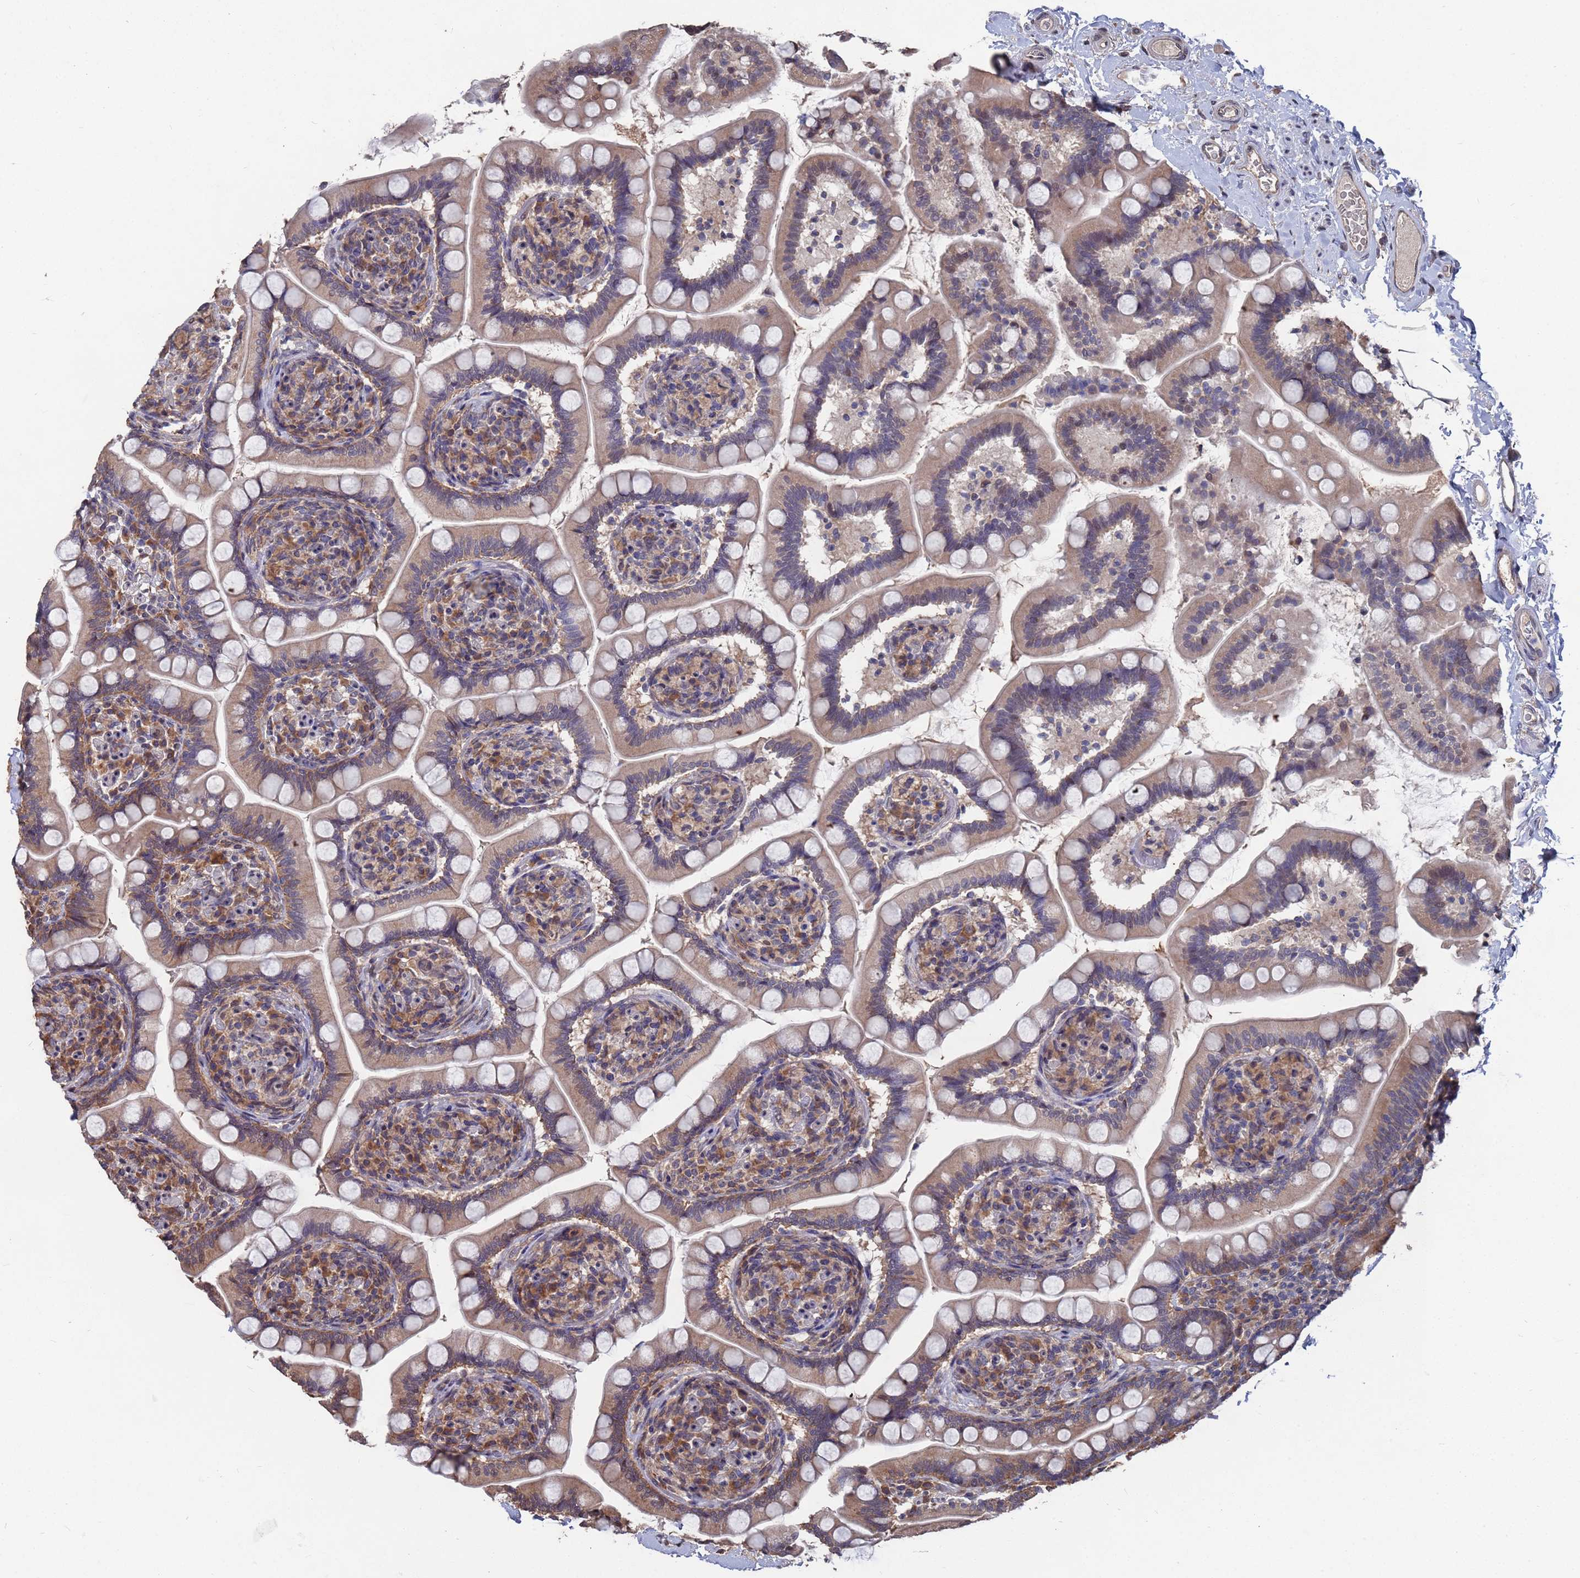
{"staining": {"intensity": "moderate", "quantity": "25%-75%", "location": "cytoplasmic/membranous"}, "tissue": "small intestine", "cell_type": "Glandular cells", "image_type": "normal", "snomed": [{"axis": "morphology", "description": "Normal tissue, NOS"}, {"axis": "topography", "description": "Small intestine"}], "caption": "A photomicrograph of human small intestine stained for a protein shows moderate cytoplasmic/membranous brown staining in glandular cells. Using DAB (brown) and hematoxylin (blue) stains, captured at high magnification using brightfield microscopy.", "gene": "CFAP119", "patient": {"sex": "female", "age": 64}}